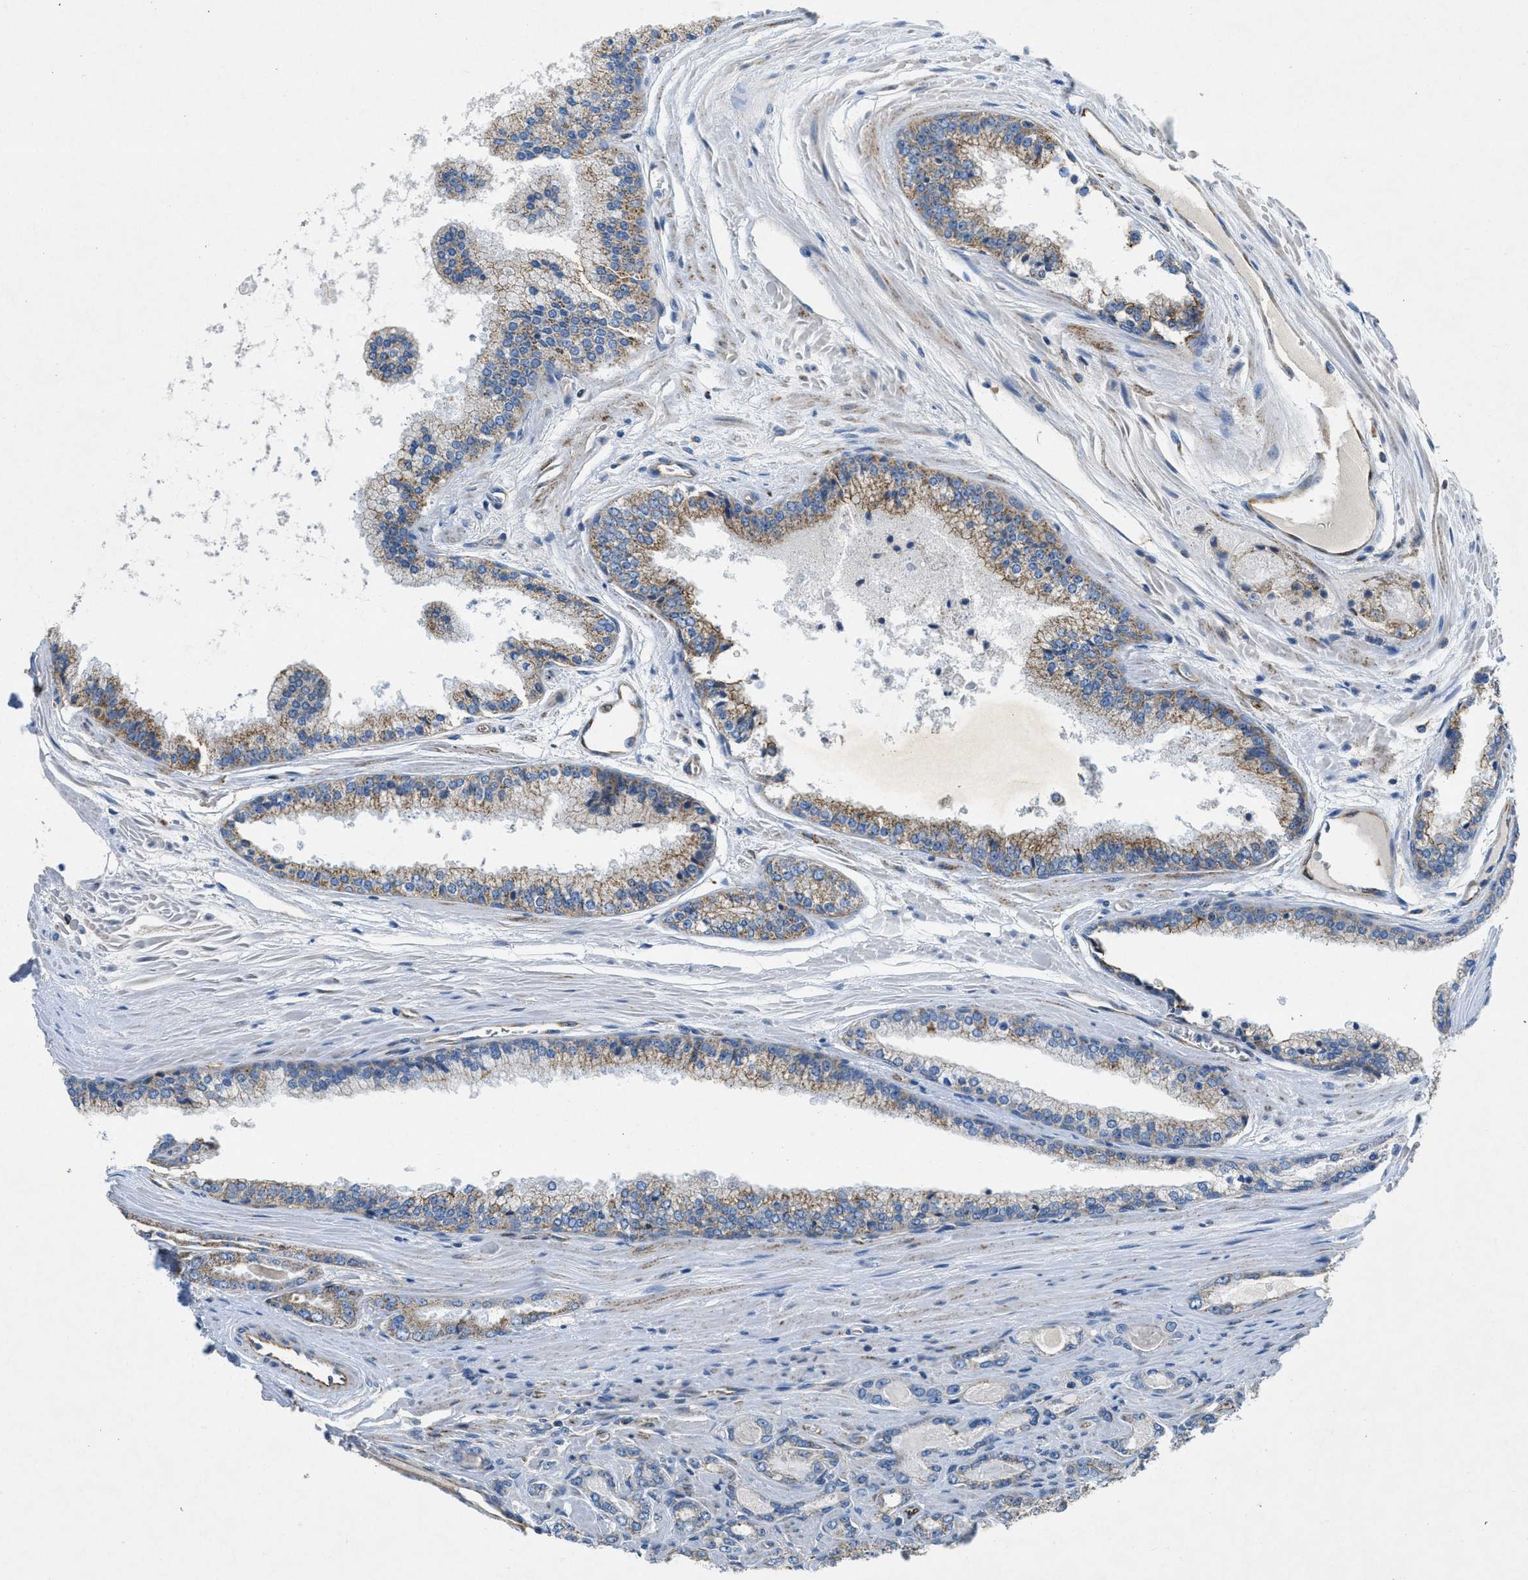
{"staining": {"intensity": "moderate", "quantity": ">75%", "location": "cytoplasmic/membranous"}, "tissue": "prostate cancer", "cell_type": "Tumor cells", "image_type": "cancer", "snomed": [{"axis": "morphology", "description": "Adenocarcinoma, High grade"}, {"axis": "topography", "description": "Prostate"}], "caption": "The immunohistochemical stain highlights moderate cytoplasmic/membranous staining in tumor cells of prostate cancer tissue. (IHC, brightfield microscopy, high magnification).", "gene": "BTN3A1", "patient": {"sex": "male", "age": 65}}